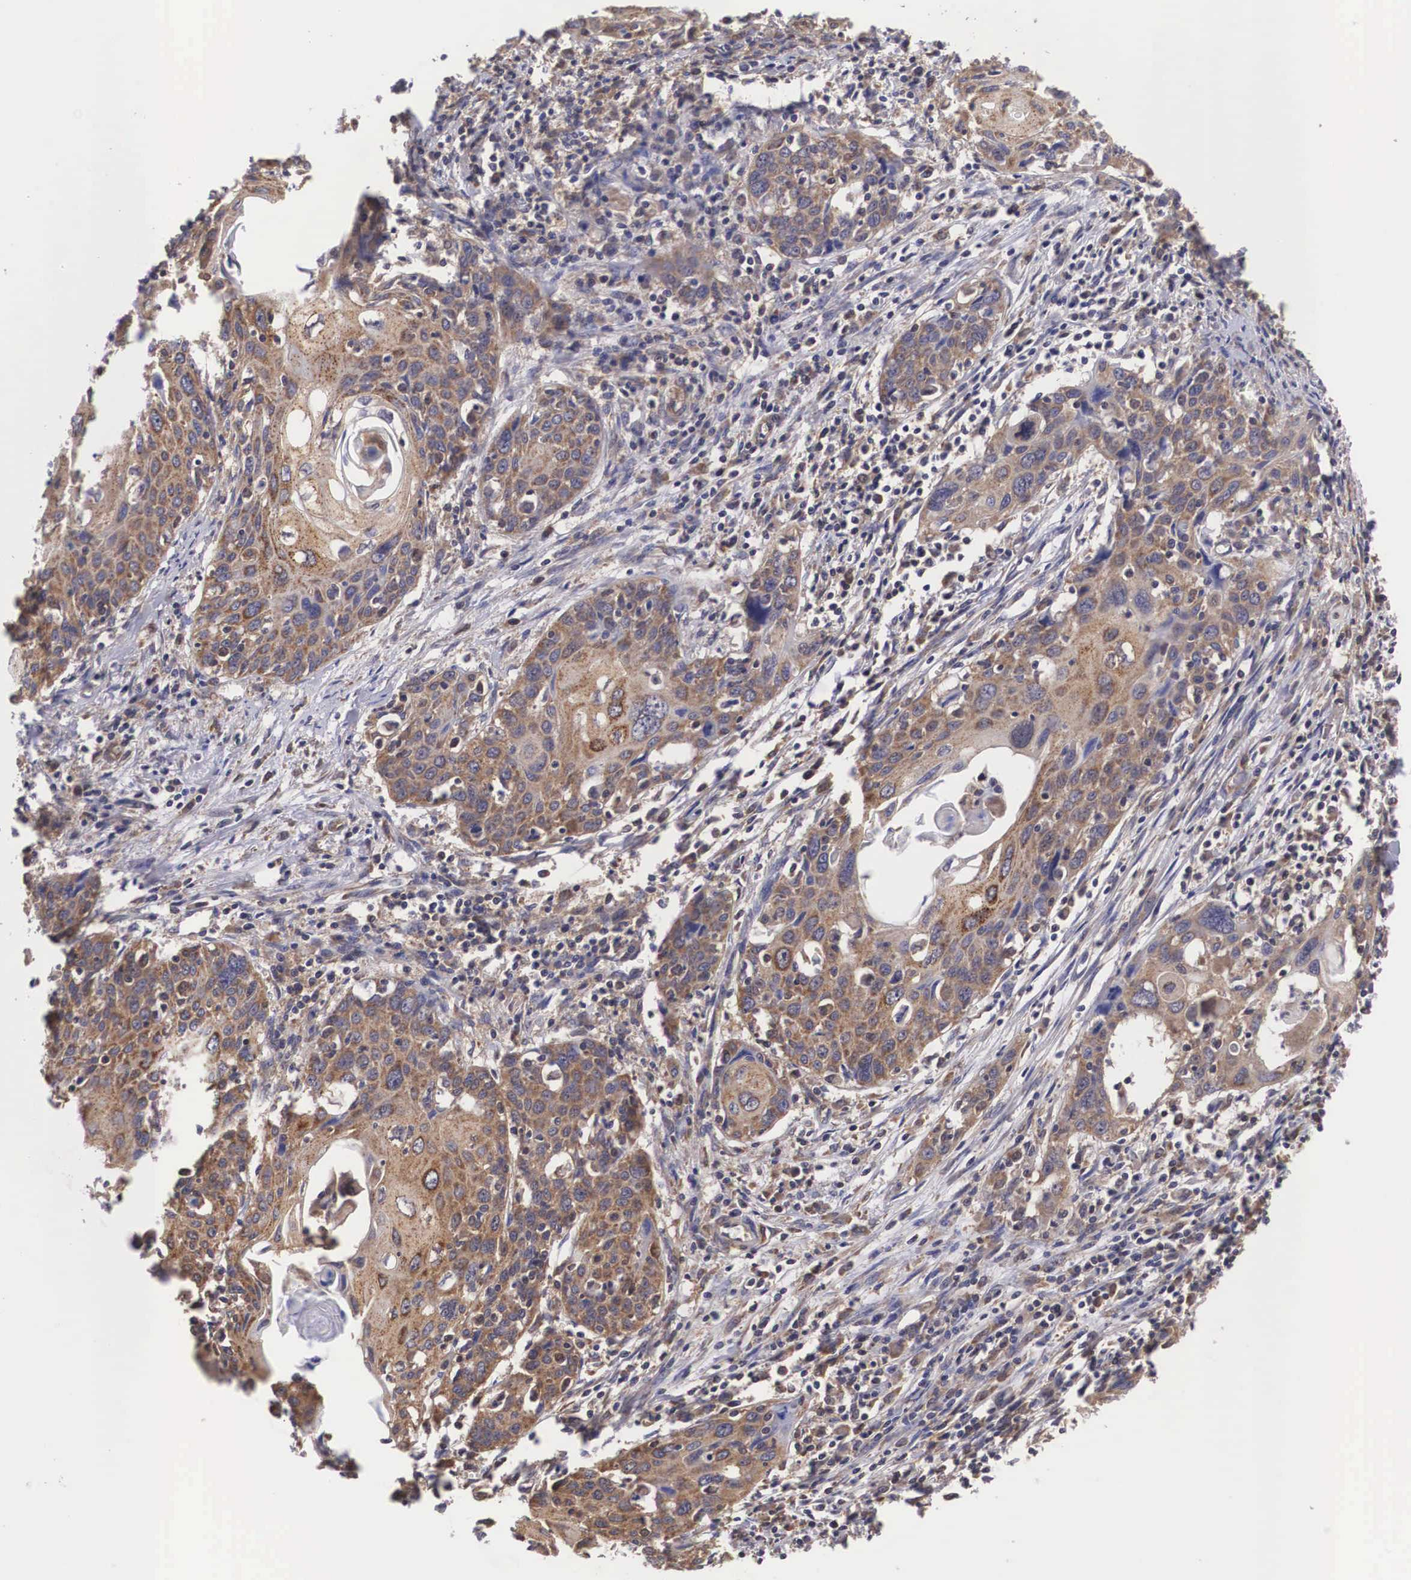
{"staining": {"intensity": "moderate", "quantity": ">75%", "location": "cytoplasmic/membranous"}, "tissue": "cervical cancer", "cell_type": "Tumor cells", "image_type": "cancer", "snomed": [{"axis": "morphology", "description": "Squamous cell carcinoma, NOS"}, {"axis": "topography", "description": "Cervix"}], "caption": "The micrograph exhibits a brown stain indicating the presence of a protein in the cytoplasmic/membranous of tumor cells in cervical cancer.", "gene": "DHRS1", "patient": {"sex": "female", "age": 54}}